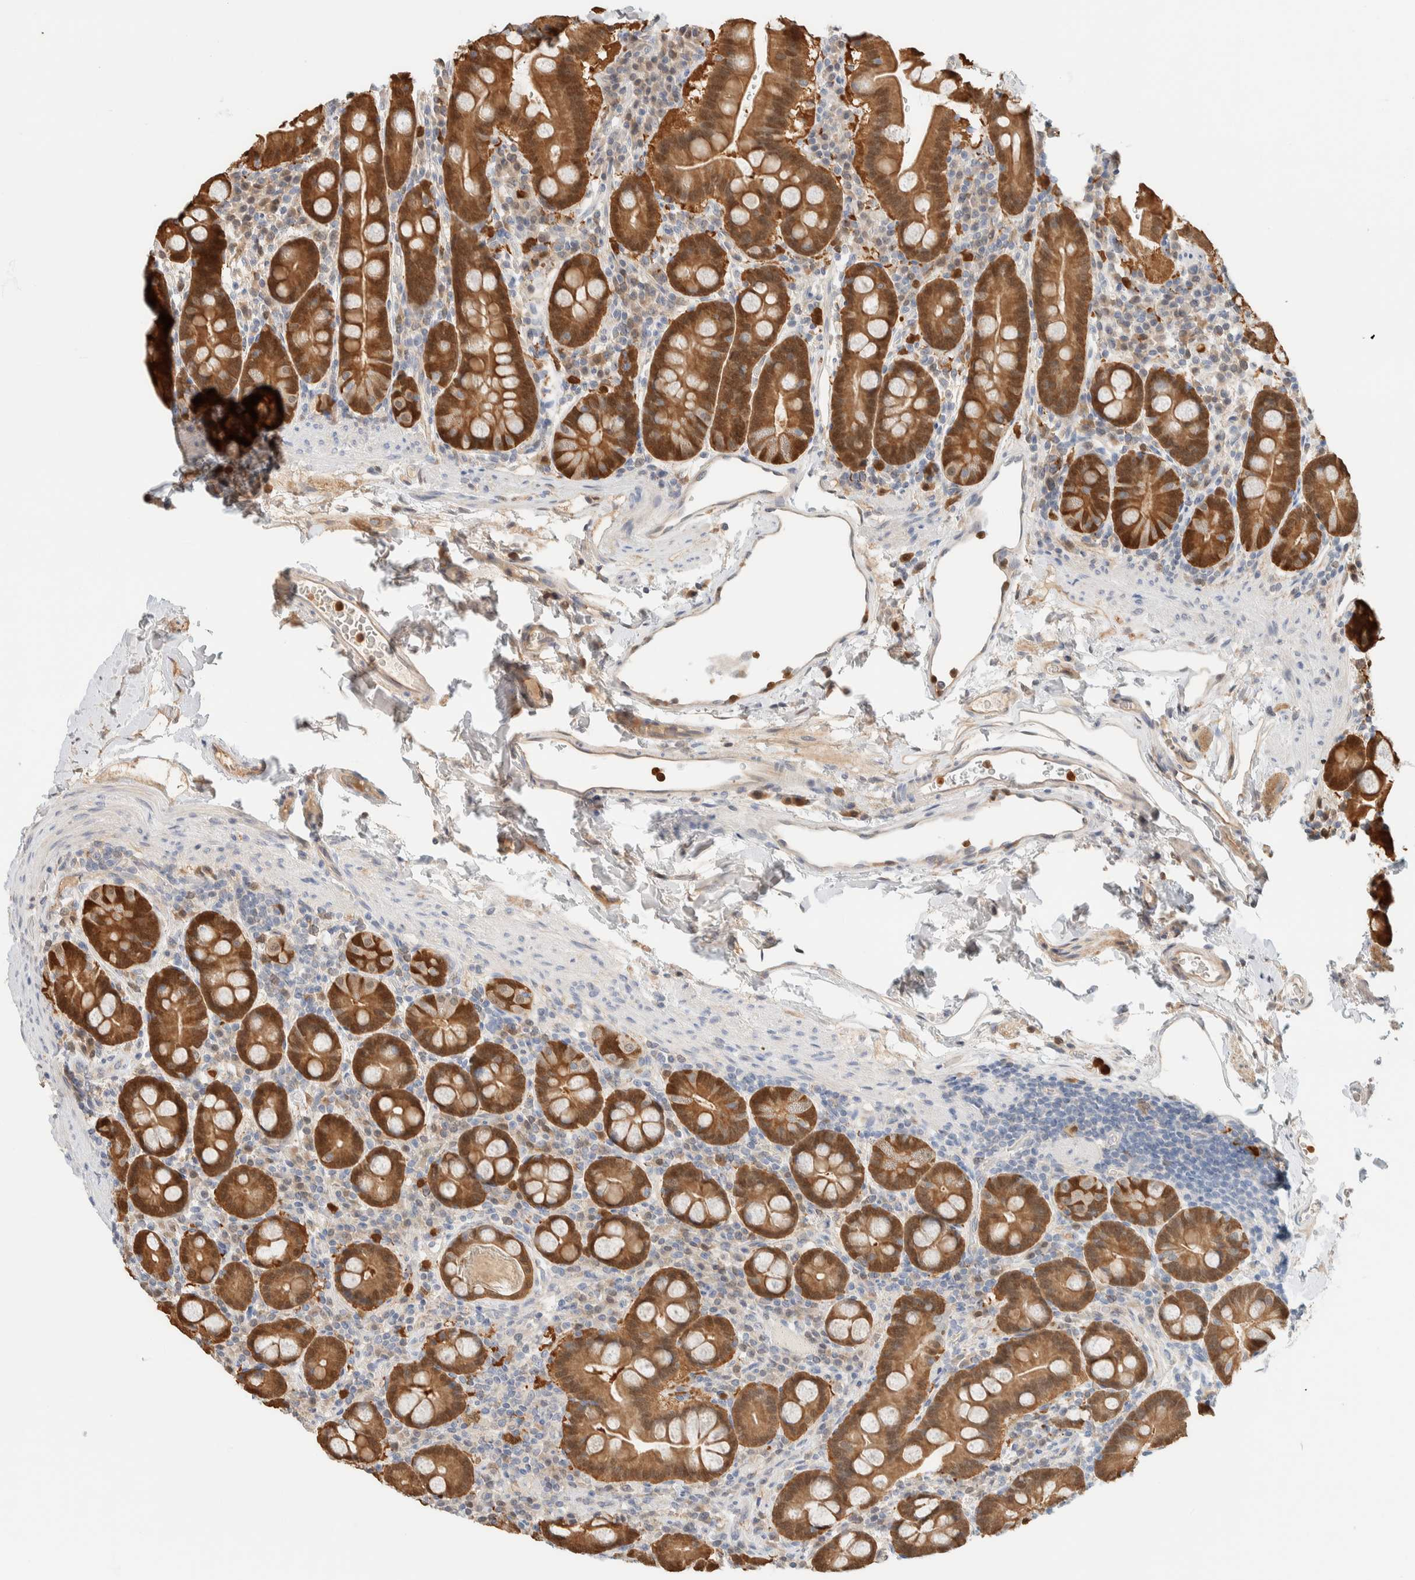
{"staining": {"intensity": "strong", "quantity": ">75%", "location": "cytoplasmic/membranous,nuclear"}, "tissue": "duodenum", "cell_type": "Glandular cells", "image_type": "normal", "snomed": [{"axis": "morphology", "description": "Normal tissue, NOS"}, {"axis": "morphology", "description": "Adenocarcinoma, NOS"}, {"axis": "topography", "description": "Pancreas"}, {"axis": "topography", "description": "Duodenum"}], "caption": "Immunohistochemistry (IHC) micrograph of benign human duodenum stained for a protein (brown), which displays high levels of strong cytoplasmic/membranous,nuclear staining in about >75% of glandular cells.", "gene": "SETD4", "patient": {"sex": "male", "age": 50}}